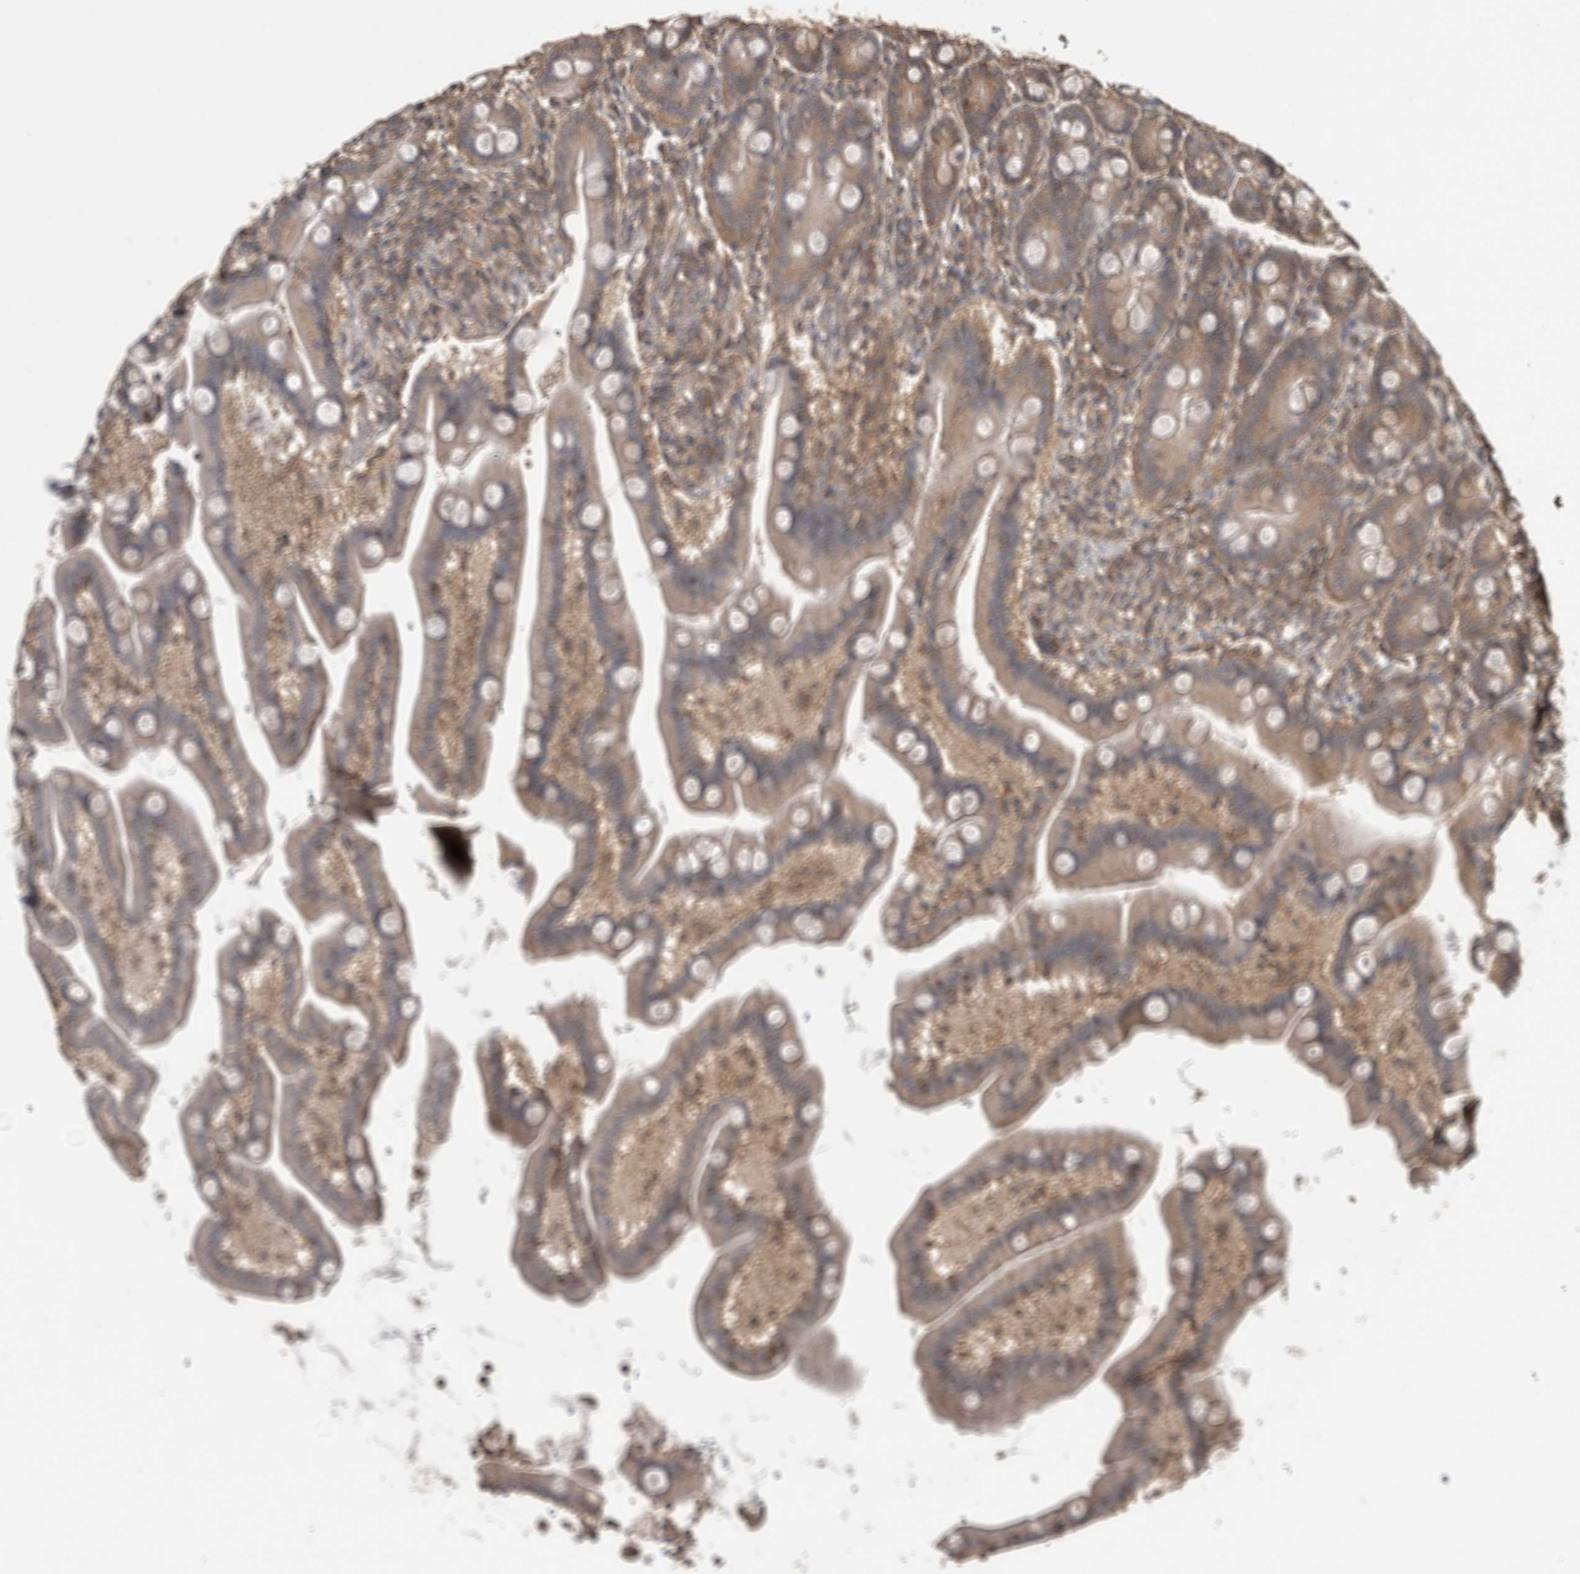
{"staining": {"intensity": "moderate", "quantity": "25%-75%", "location": "cytoplasmic/membranous"}, "tissue": "duodenum", "cell_type": "Glandular cells", "image_type": "normal", "snomed": [{"axis": "morphology", "description": "Normal tissue, NOS"}, {"axis": "topography", "description": "Duodenum"}], "caption": "Duodenum was stained to show a protein in brown. There is medium levels of moderate cytoplasmic/membranous positivity in about 25%-75% of glandular cells. The protein is stained brown, and the nuclei are stained in blue (DAB IHC with brightfield microscopy, high magnification).", "gene": "ATXN2", "patient": {"sex": "male", "age": 54}}